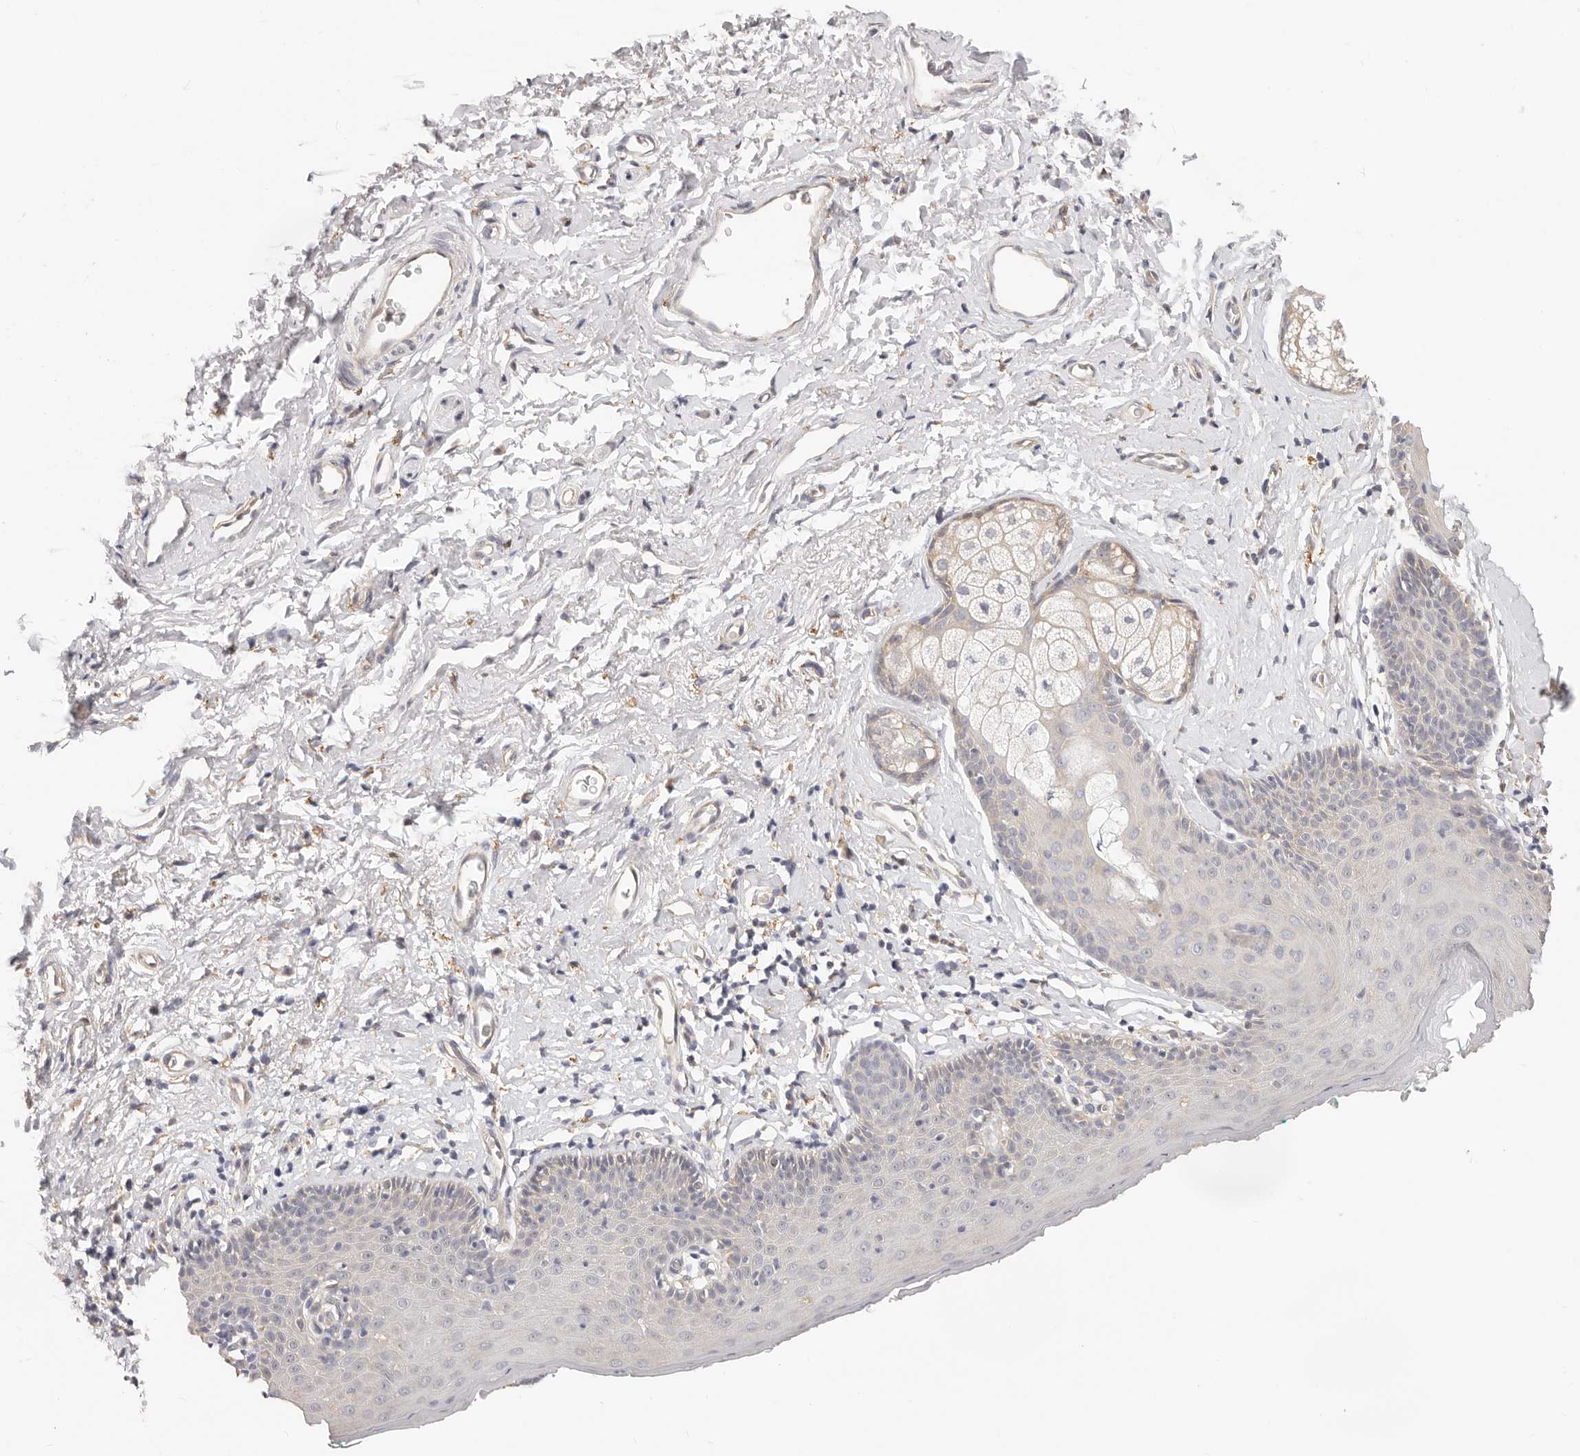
{"staining": {"intensity": "moderate", "quantity": "<25%", "location": "cytoplasmic/membranous"}, "tissue": "skin", "cell_type": "Epidermal cells", "image_type": "normal", "snomed": [{"axis": "morphology", "description": "Normal tissue, NOS"}, {"axis": "topography", "description": "Vulva"}], "caption": "This photomicrograph shows immunohistochemistry staining of unremarkable human skin, with low moderate cytoplasmic/membranous expression in about <25% of epidermal cells.", "gene": "AFDN", "patient": {"sex": "female", "age": 66}}